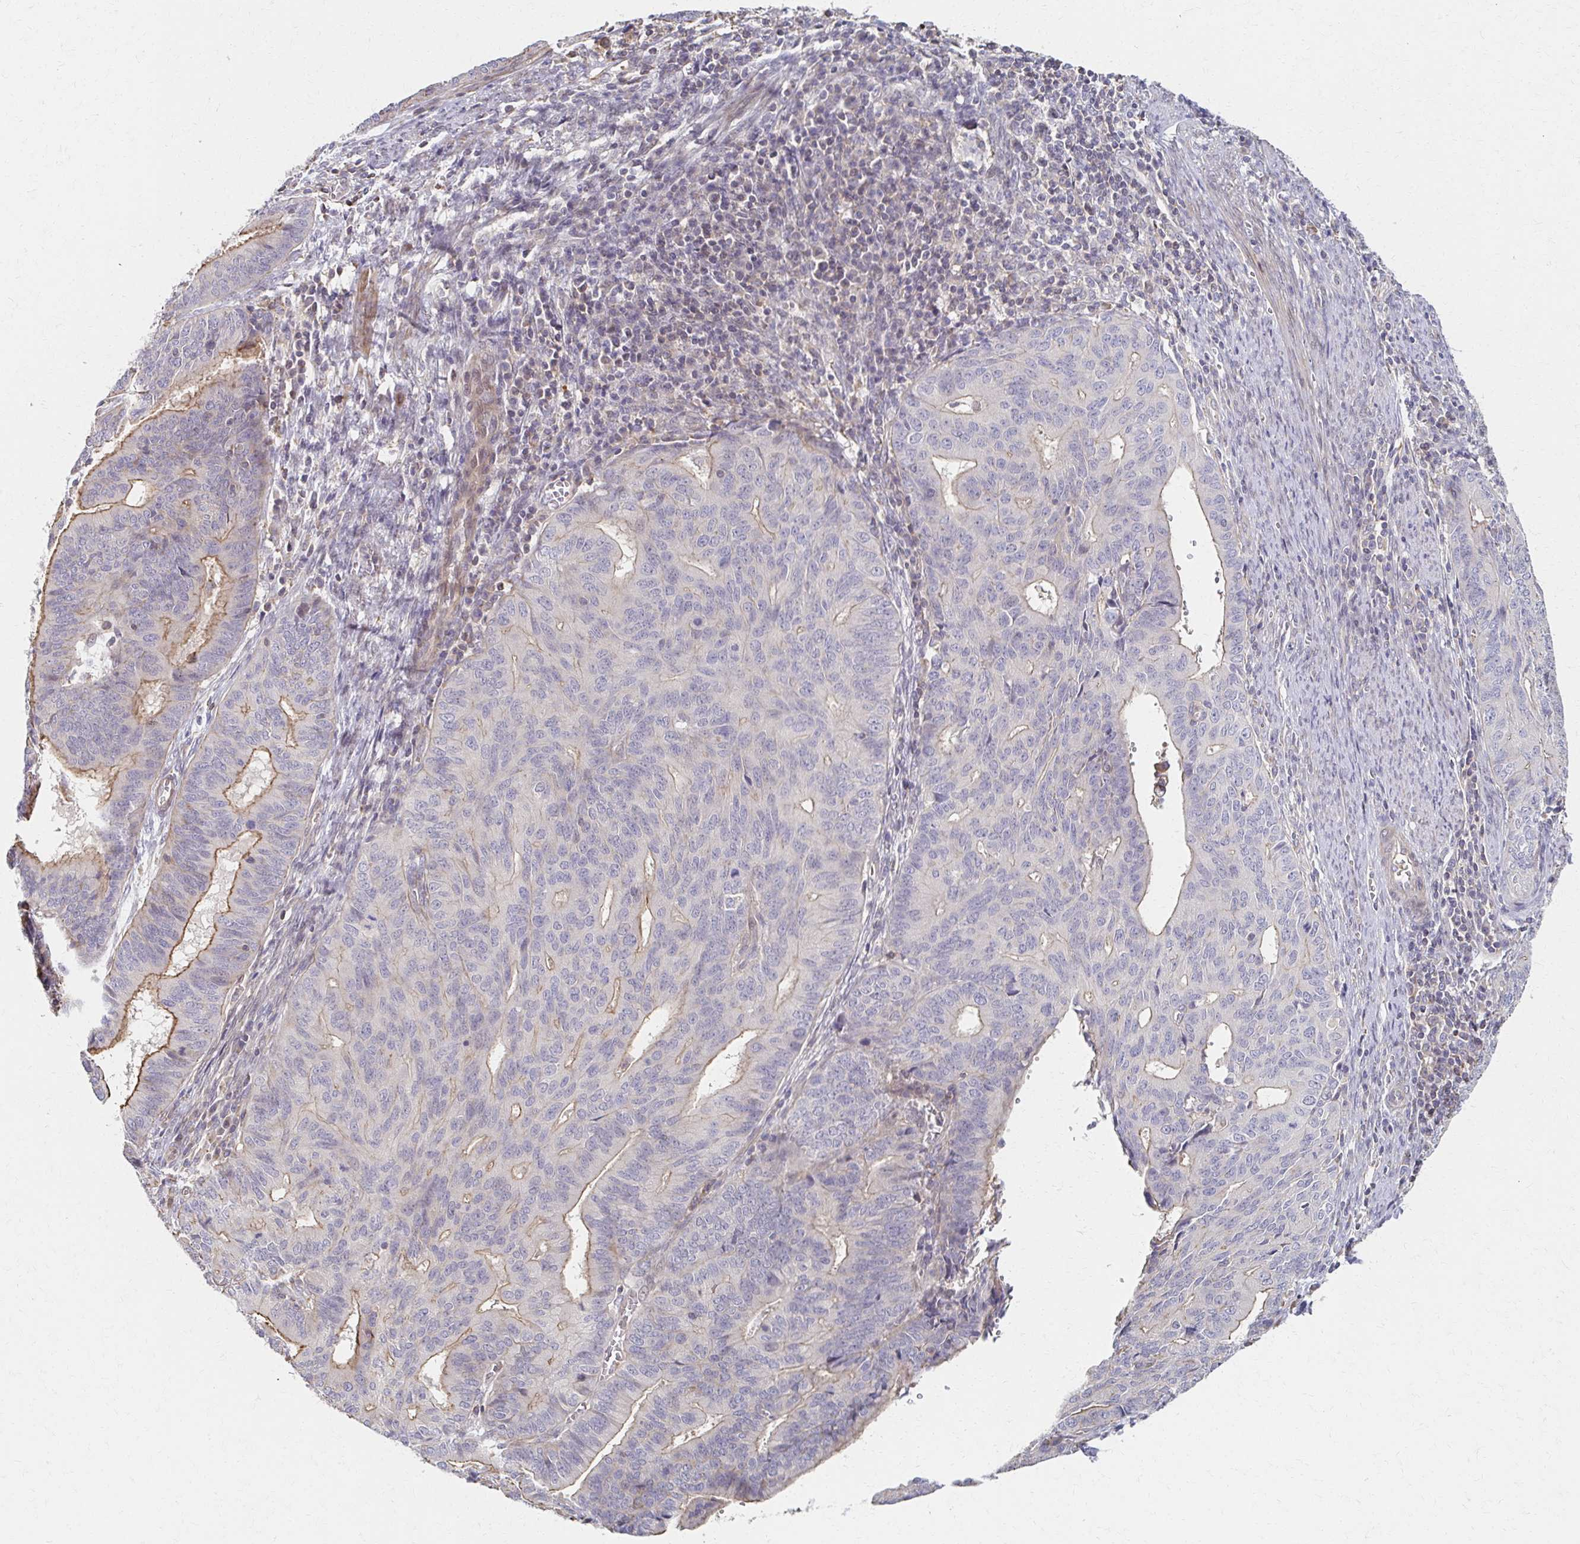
{"staining": {"intensity": "moderate", "quantity": "<25%", "location": "cytoplasmic/membranous"}, "tissue": "endometrial cancer", "cell_type": "Tumor cells", "image_type": "cancer", "snomed": [{"axis": "morphology", "description": "Adenocarcinoma, NOS"}, {"axis": "topography", "description": "Endometrium"}], "caption": "A brown stain shows moderate cytoplasmic/membranous staining of a protein in endometrial cancer (adenocarcinoma) tumor cells.", "gene": "EOLA2", "patient": {"sex": "female", "age": 65}}